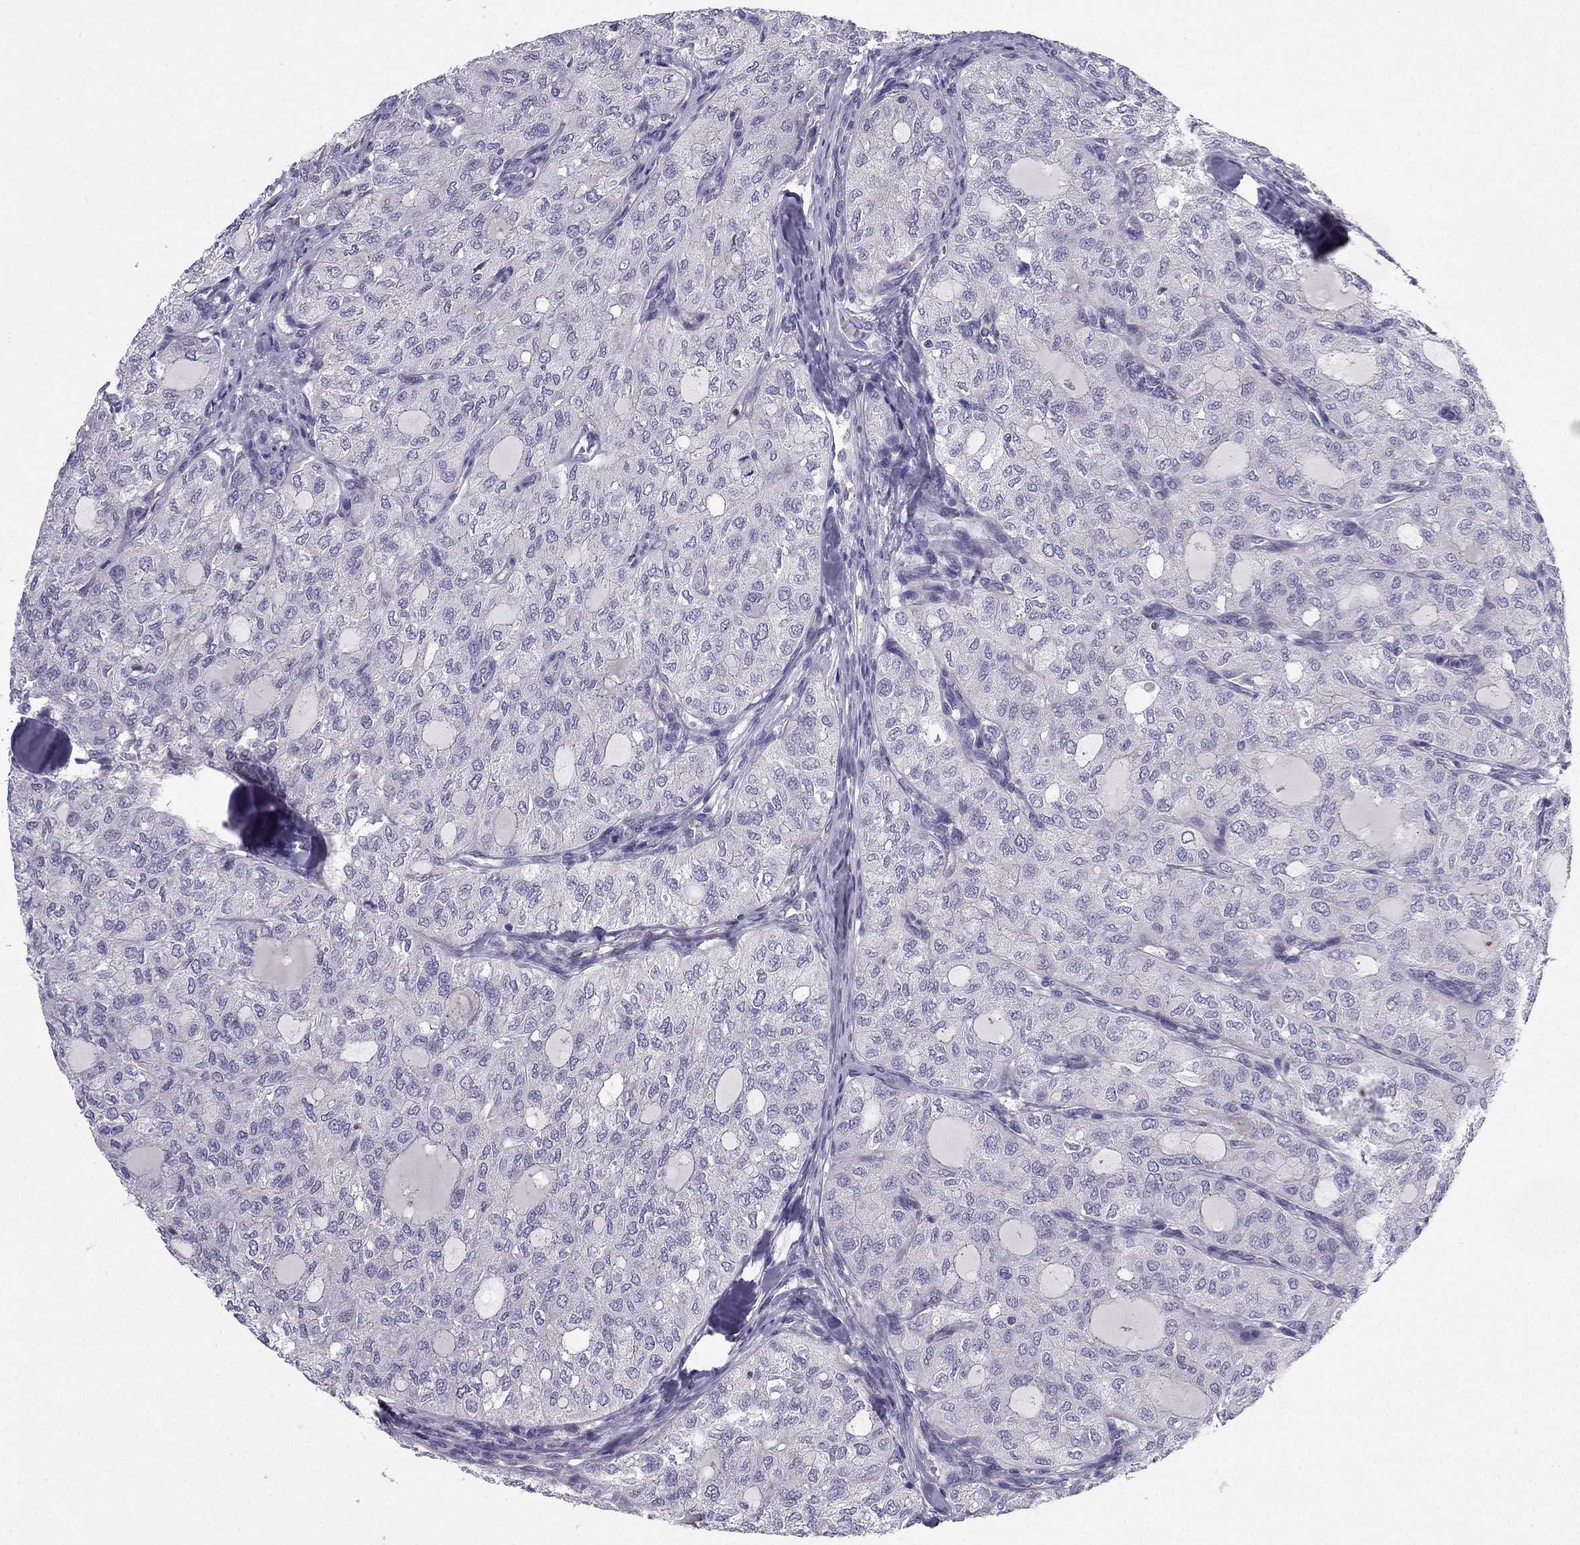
{"staining": {"intensity": "negative", "quantity": "none", "location": "none"}, "tissue": "thyroid cancer", "cell_type": "Tumor cells", "image_type": "cancer", "snomed": [{"axis": "morphology", "description": "Follicular adenoma carcinoma, NOS"}, {"axis": "topography", "description": "Thyroid gland"}], "caption": "Immunohistochemistry (IHC) histopathology image of neoplastic tissue: human thyroid cancer stained with DAB displays no significant protein expression in tumor cells.", "gene": "SYT5", "patient": {"sex": "male", "age": 75}}